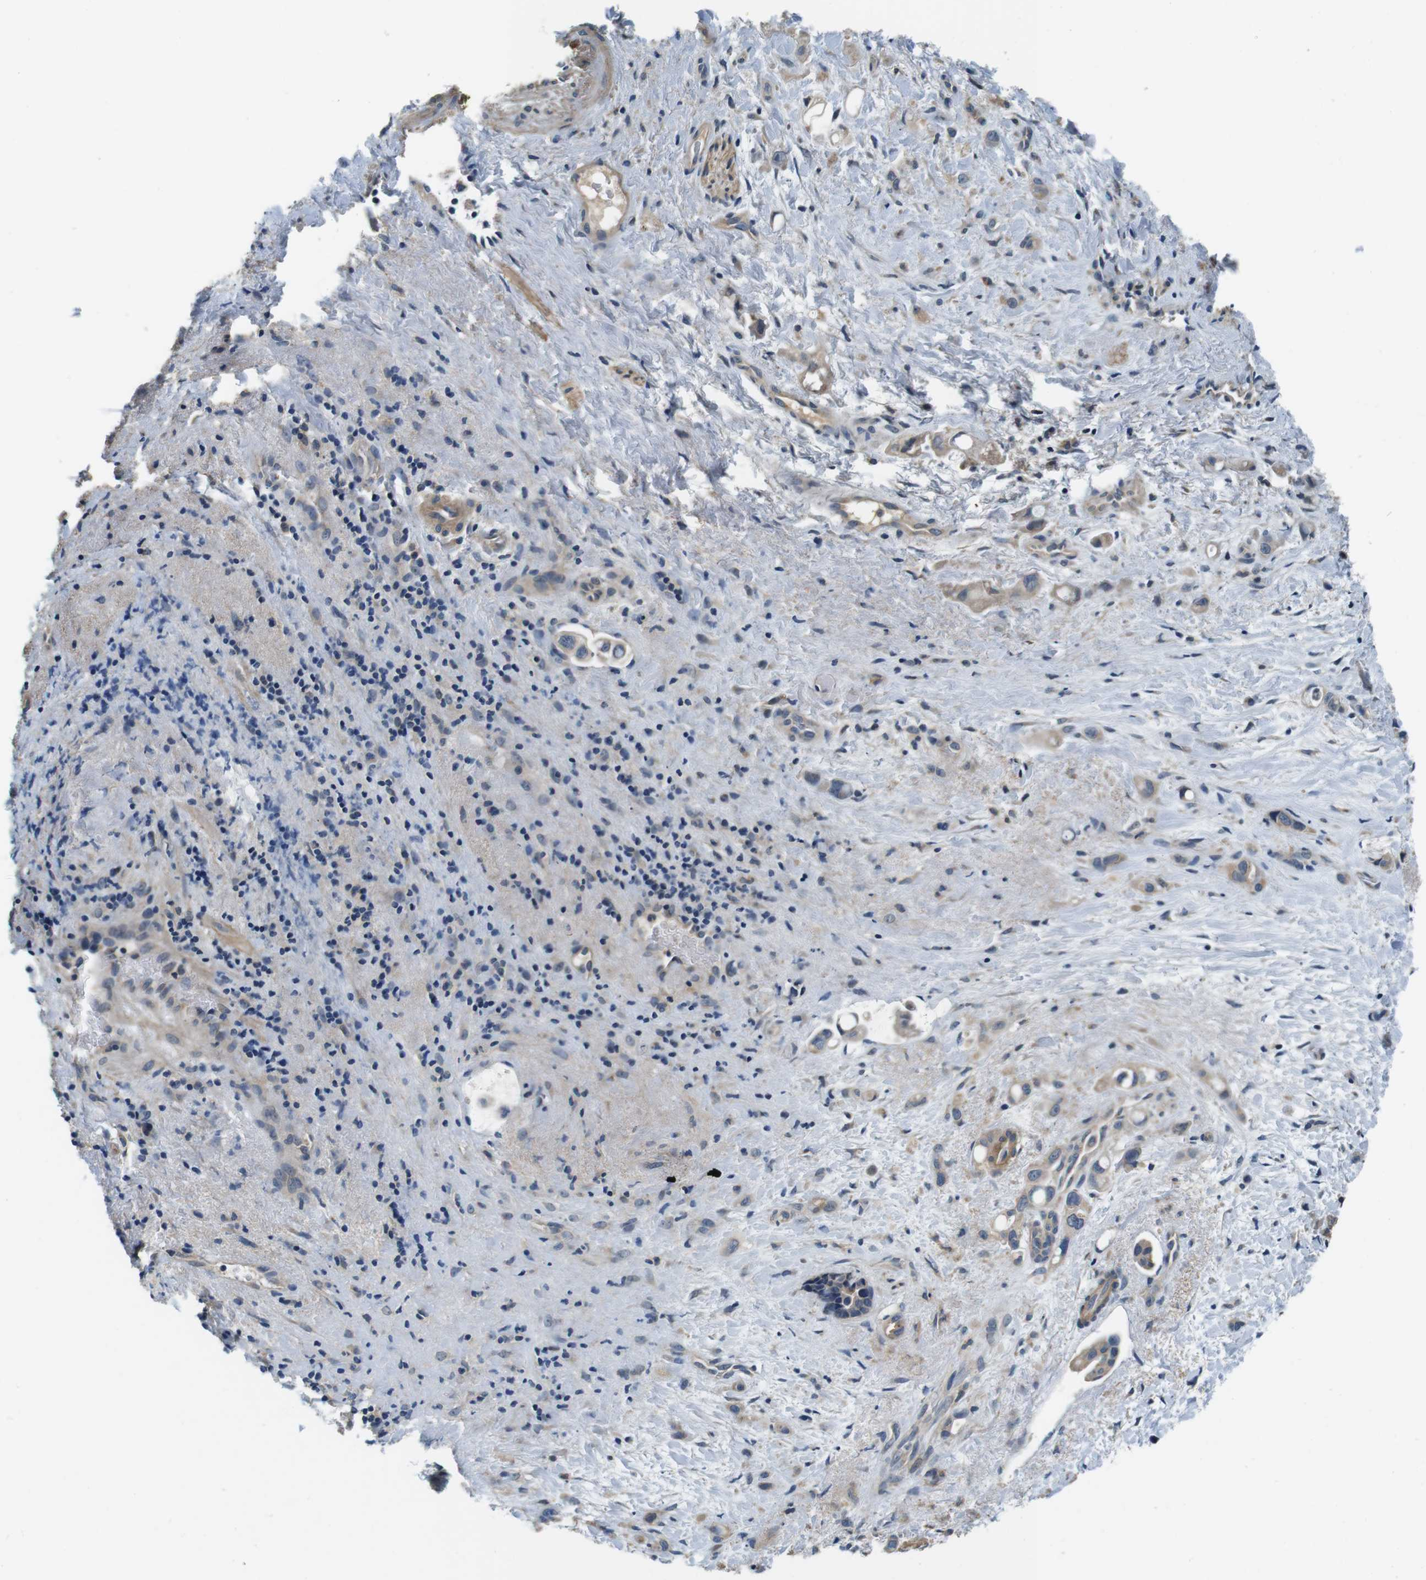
{"staining": {"intensity": "weak", "quantity": ">75%", "location": "cytoplasmic/membranous"}, "tissue": "liver cancer", "cell_type": "Tumor cells", "image_type": "cancer", "snomed": [{"axis": "morphology", "description": "Cholangiocarcinoma"}, {"axis": "topography", "description": "Liver"}], "caption": "High-magnification brightfield microscopy of liver cancer (cholangiocarcinoma) stained with DAB (brown) and counterstained with hematoxylin (blue). tumor cells exhibit weak cytoplasmic/membranous positivity is seen in about>75% of cells. The staining was performed using DAB, with brown indicating positive protein expression. Nuclei are stained blue with hematoxylin.", "gene": "DTNA", "patient": {"sex": "female", "age": 65}}